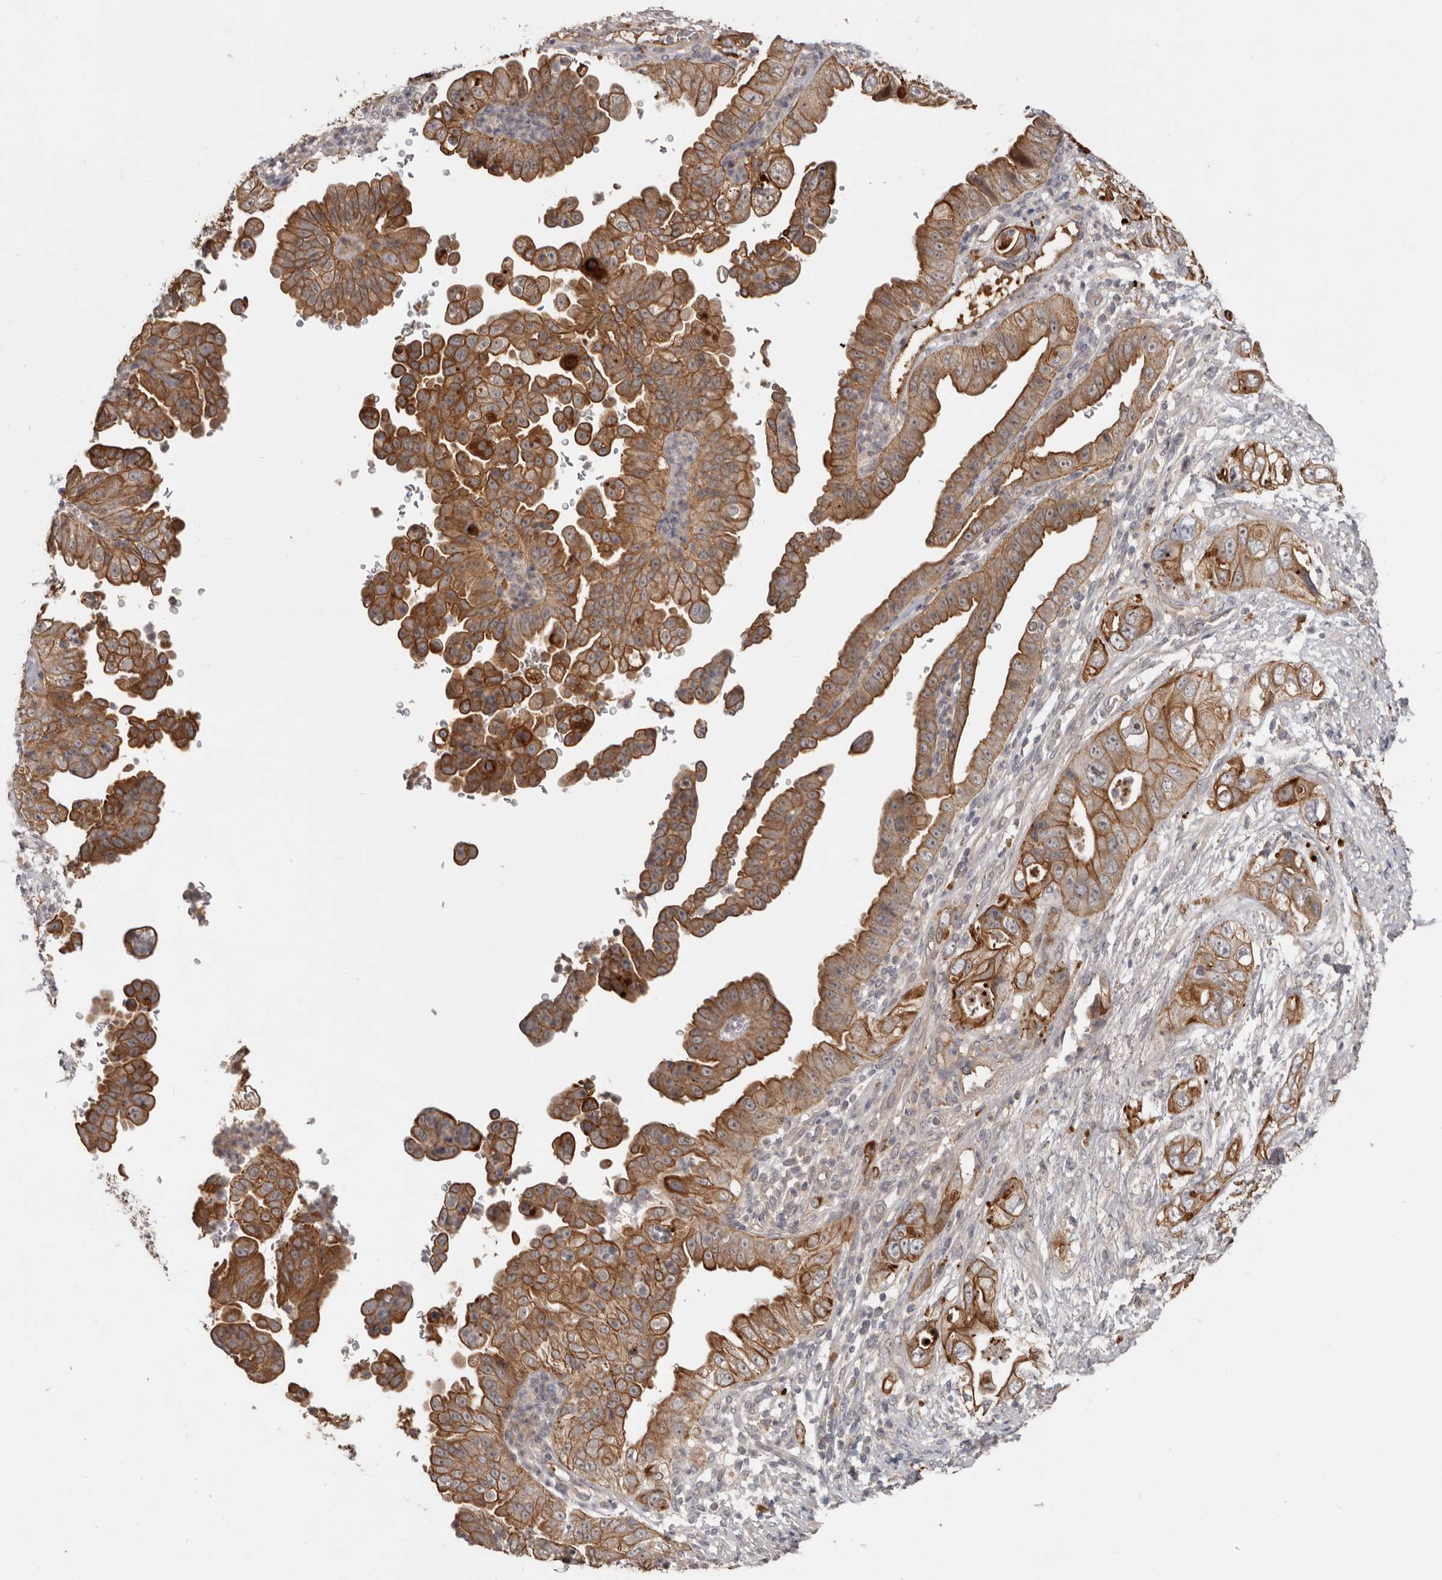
{"staining": {"intensity": "moderate", "quantity": ">75%", "location": "cytoplasmic/membranous"}, "tissue": "pancreatic cancer", "cell_type": "Tumor cells", "image_type": "cancer", "snomed": [{"axis": "morphology", "description": "Adenocarcinoma, NOS"}, {"axis": "topography", "description": "Pancreas"}], "caption": "Protein analysis of pancreatic cancer (adenocarcinoma) tissue demonstrates moderate cytoplasmic/membranous staining in approximately >75% of tumor cells.", "gene": "NMUR1", "patient": {"sex": "female", "age": 78}}